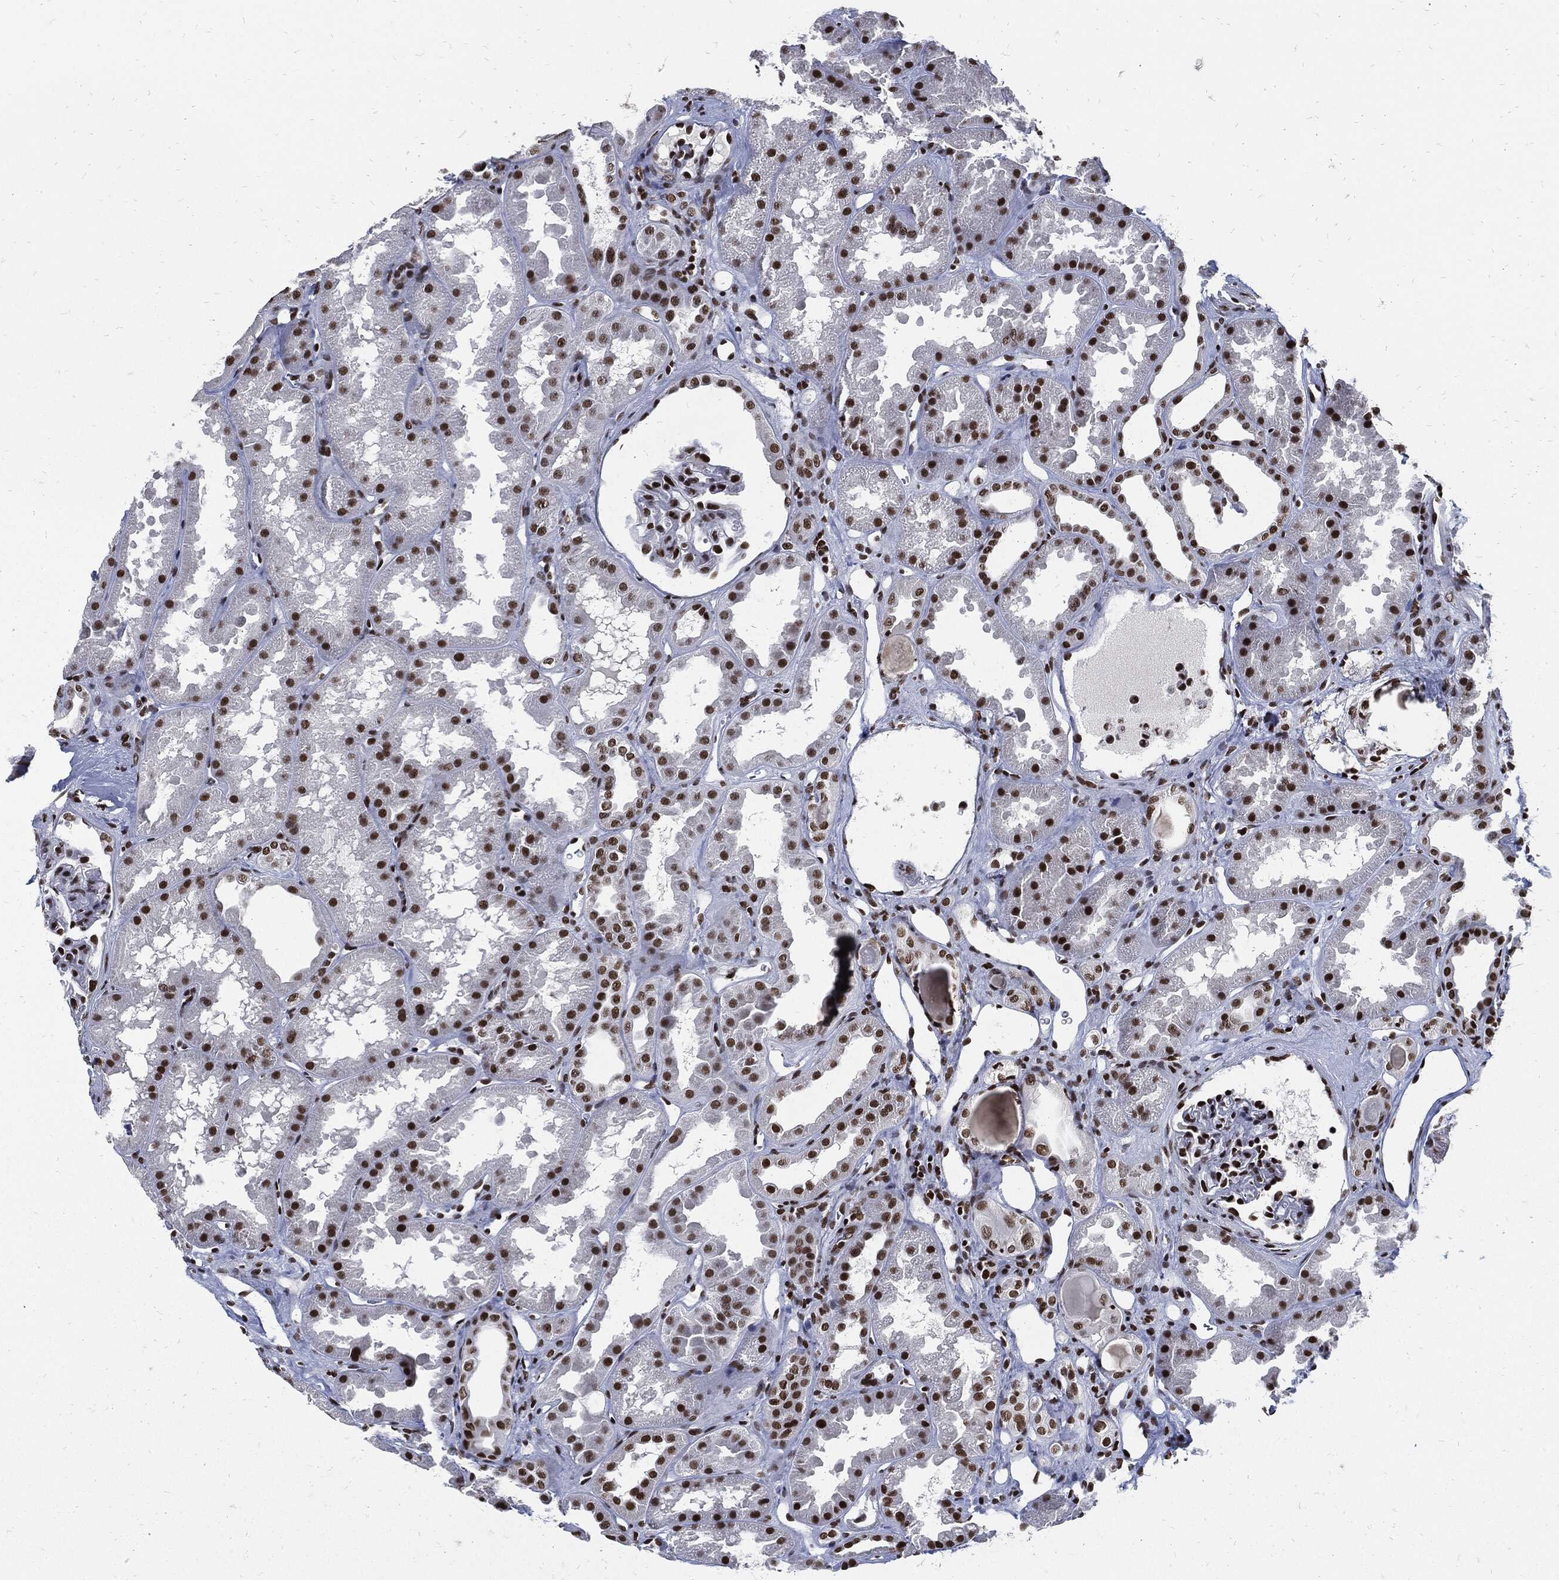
{"staining": {"intensity": "strong", "quantity": ">75%", "location": "nuclear"}, "tissue": "kidney", "cell_type": "Cells in glomeruli", "image_type": "normal", "snomed": [{"axis": "morphology", "description": "Normal tissue, NOS"}, {"axis": "topography", "description": "Kidney"}], "caption": "IHC micrograph of benign kidney stained for a protein (brown), which exhibits high levels of strong nuclear staining in about >75% of cells in glomeruli.", "gene": "TERF2", "patient": {"sex": "male", "age": 61}}